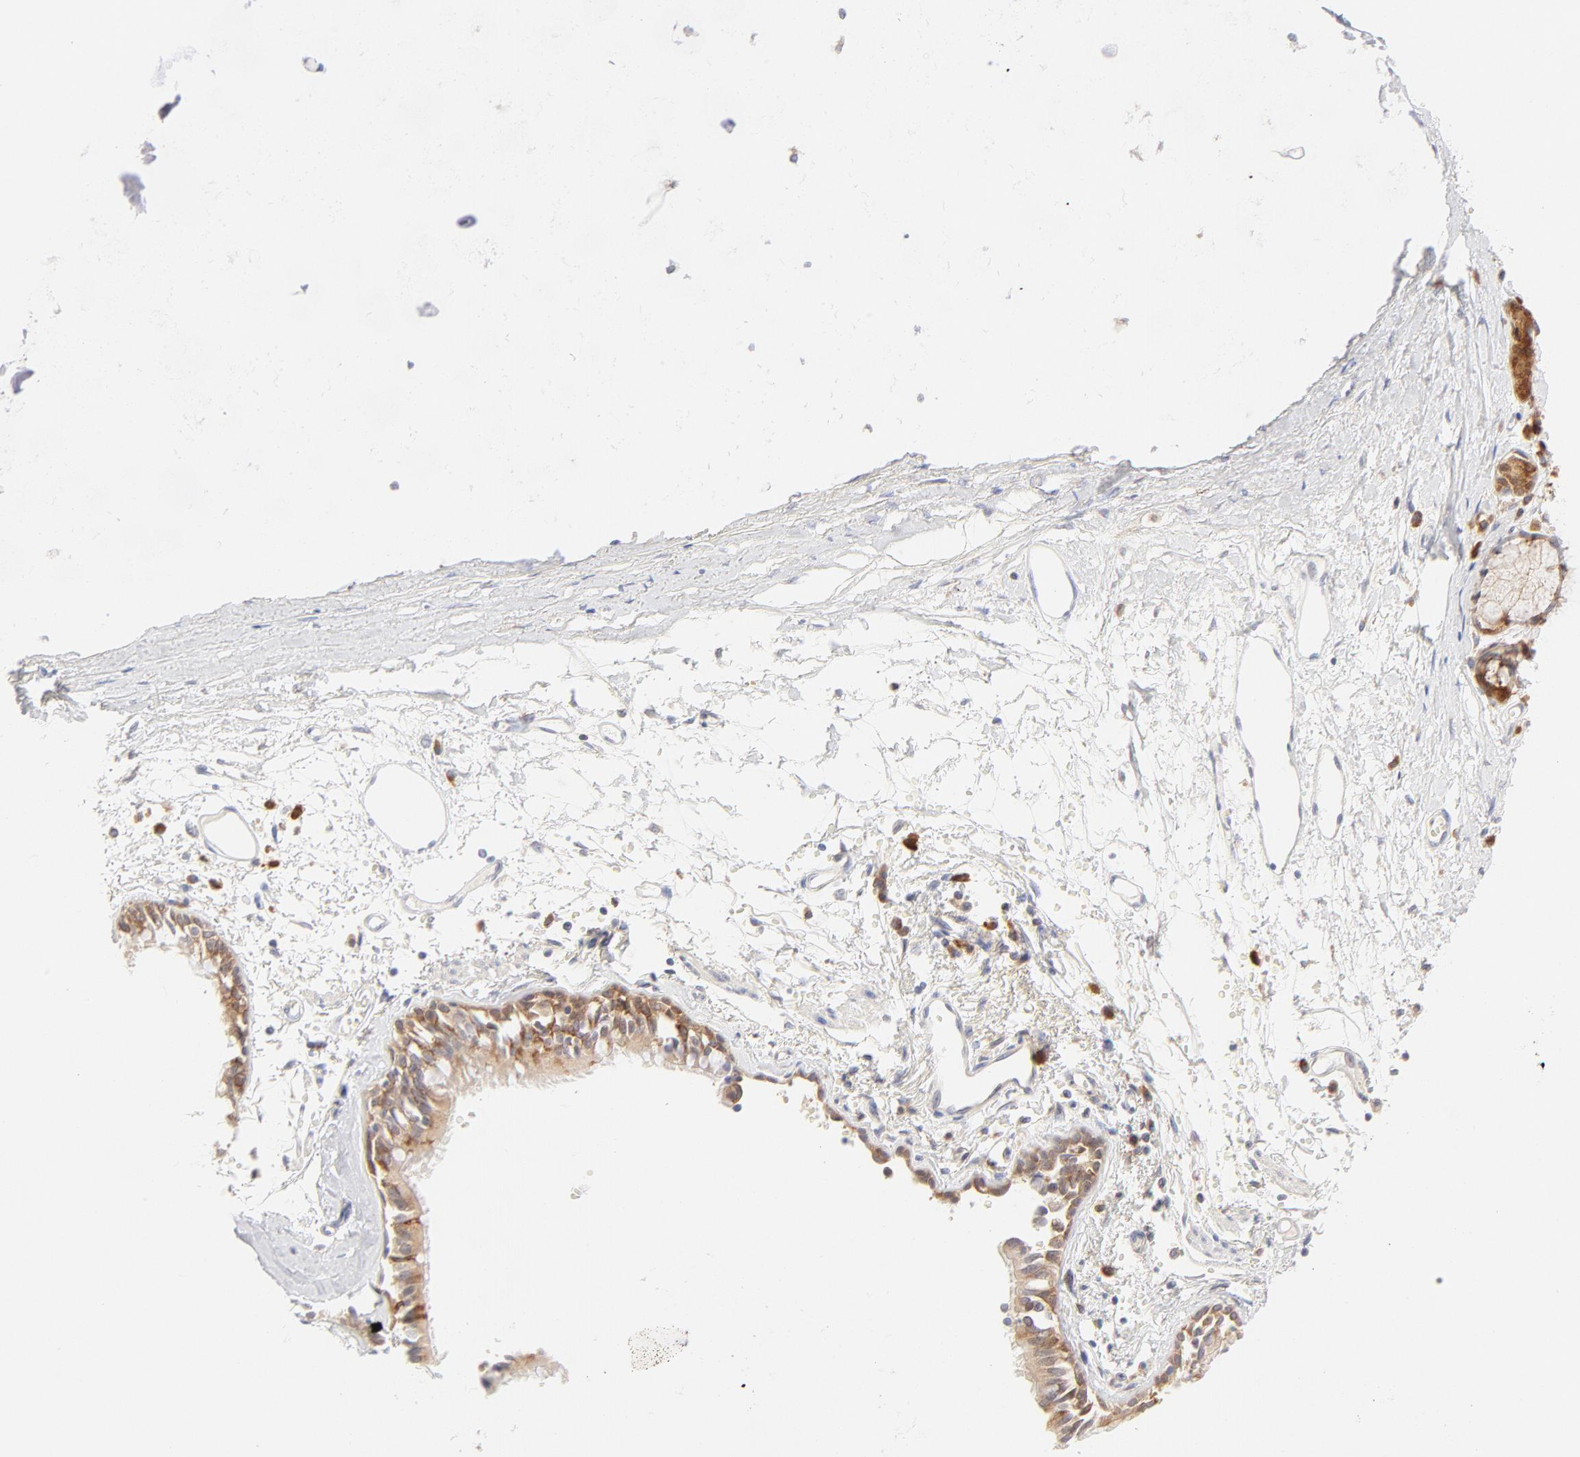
{"staining": {"intensity": "moderate", "quantity": ">75%", "location": "cytoplasmic/membranous"}, "tissue": "bronchus", "cell_type": "Respiratory epithelial cells", "image_type": "normal", "snomed": [{"axis": "morphology", "description": "Normal tissue, NOS"}, {"axis": "topography", "description": "Bronchus"}, {"axis": "topography", "description": "Lung"}], "caption": "Protein staining of benign bronchus exhibits moderate cytoplasmic/membranous staining in about >75% of respiratory epithelial cells.", "gene": "RPS6KA1", "patient": {"sex": "female", "age": 56}}